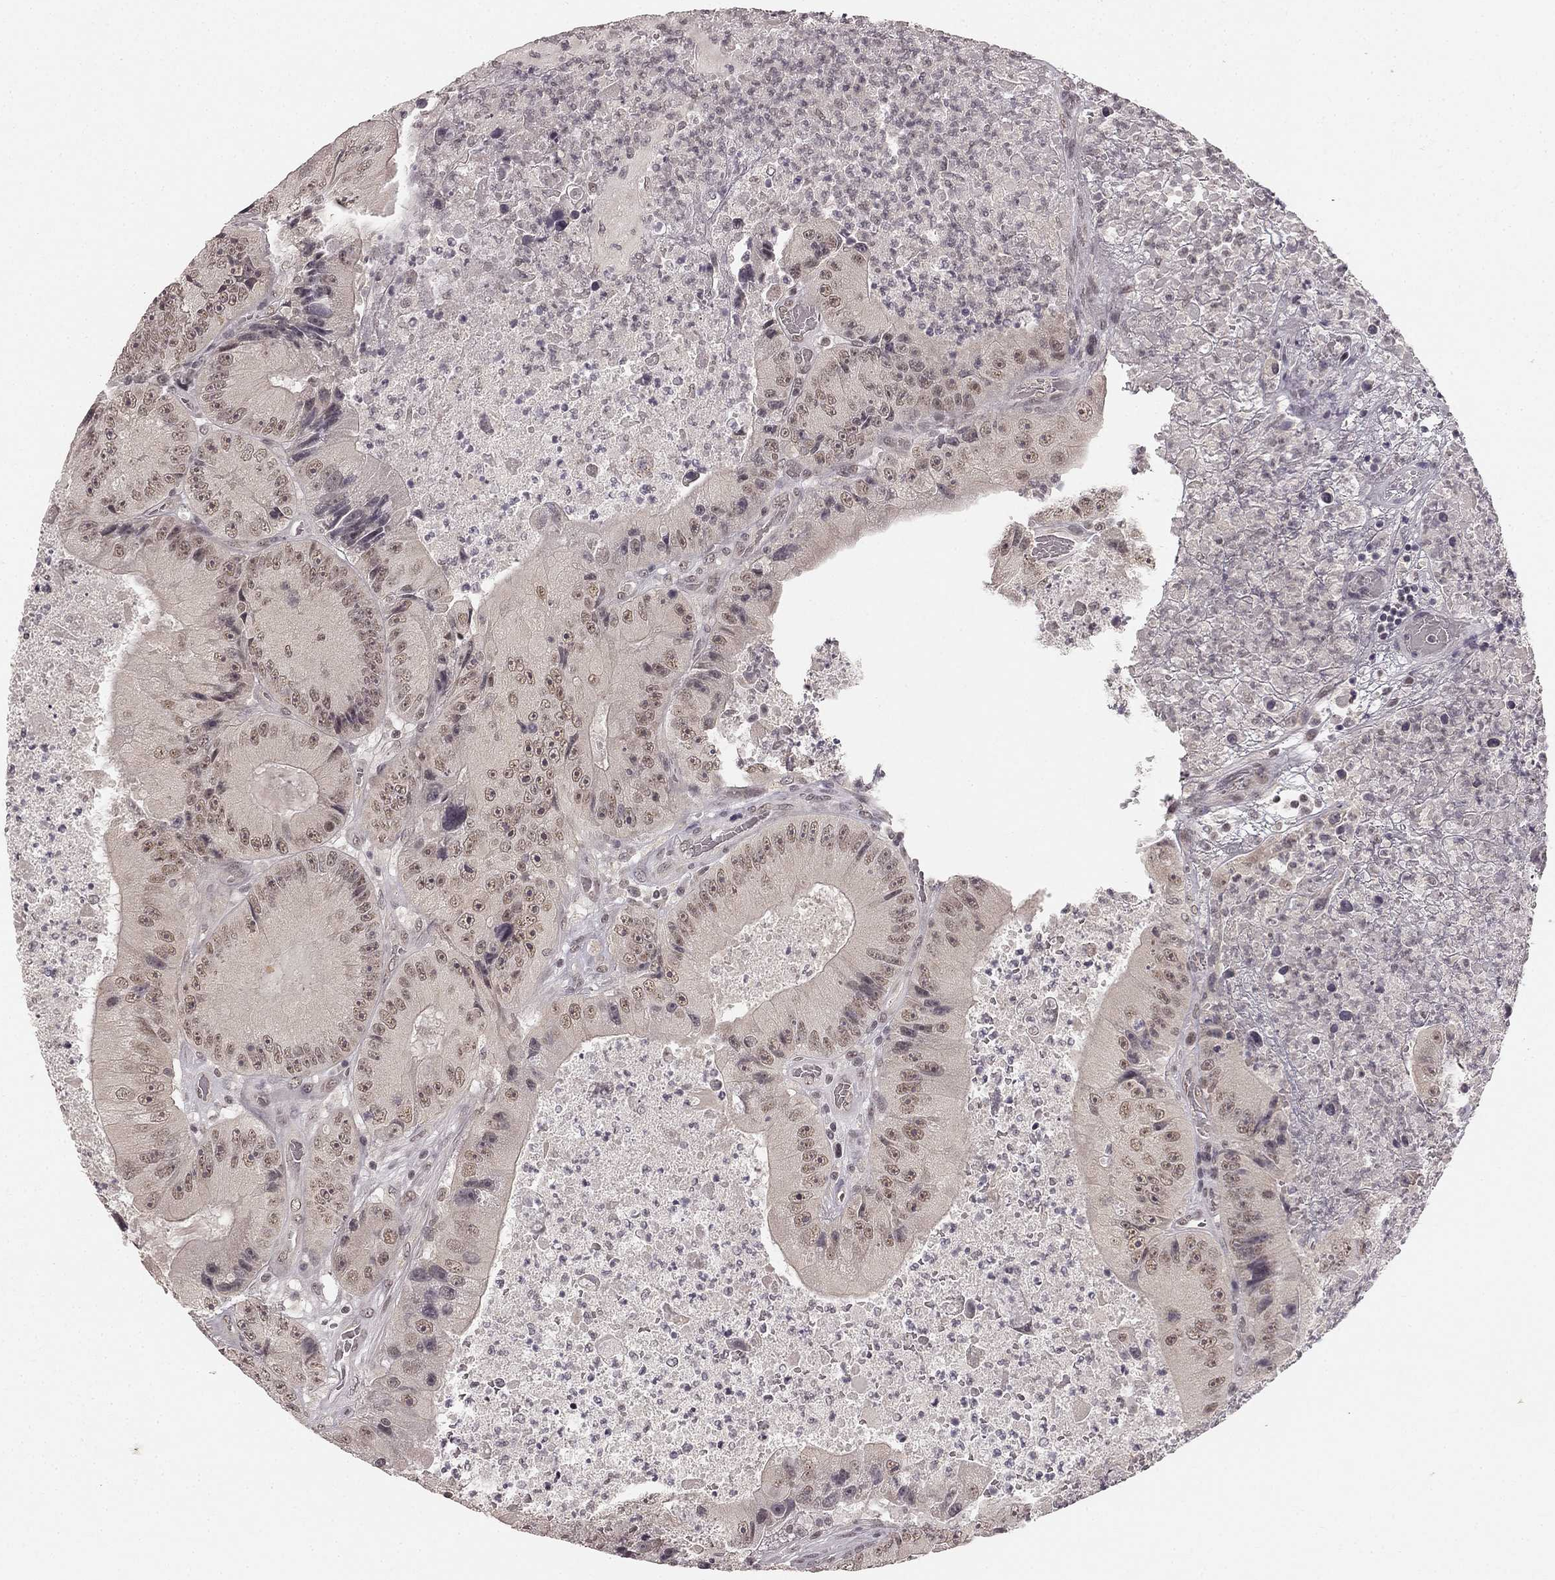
{"staining": {"intensity": "weak", "quantity": "25%-75%", "location": "nuclear"}, "tissue": "colorectal cancer", "cell_type": "Tumor cells", "image_type": "cancer", "snomed": [{"axis": "morphology", "description": "Adenocarcinoma, NOS"}, {"axis": "topography", "description": "Colon"}], "caption": "This image reveals immunohistochemistry staining of human colorectal adenocarcinoma, with low weak nuclear positivity in approximately 25%-75% of tumor cells.", "gene": "HCN4", "patient": {"sex": "female", "age": 86}}